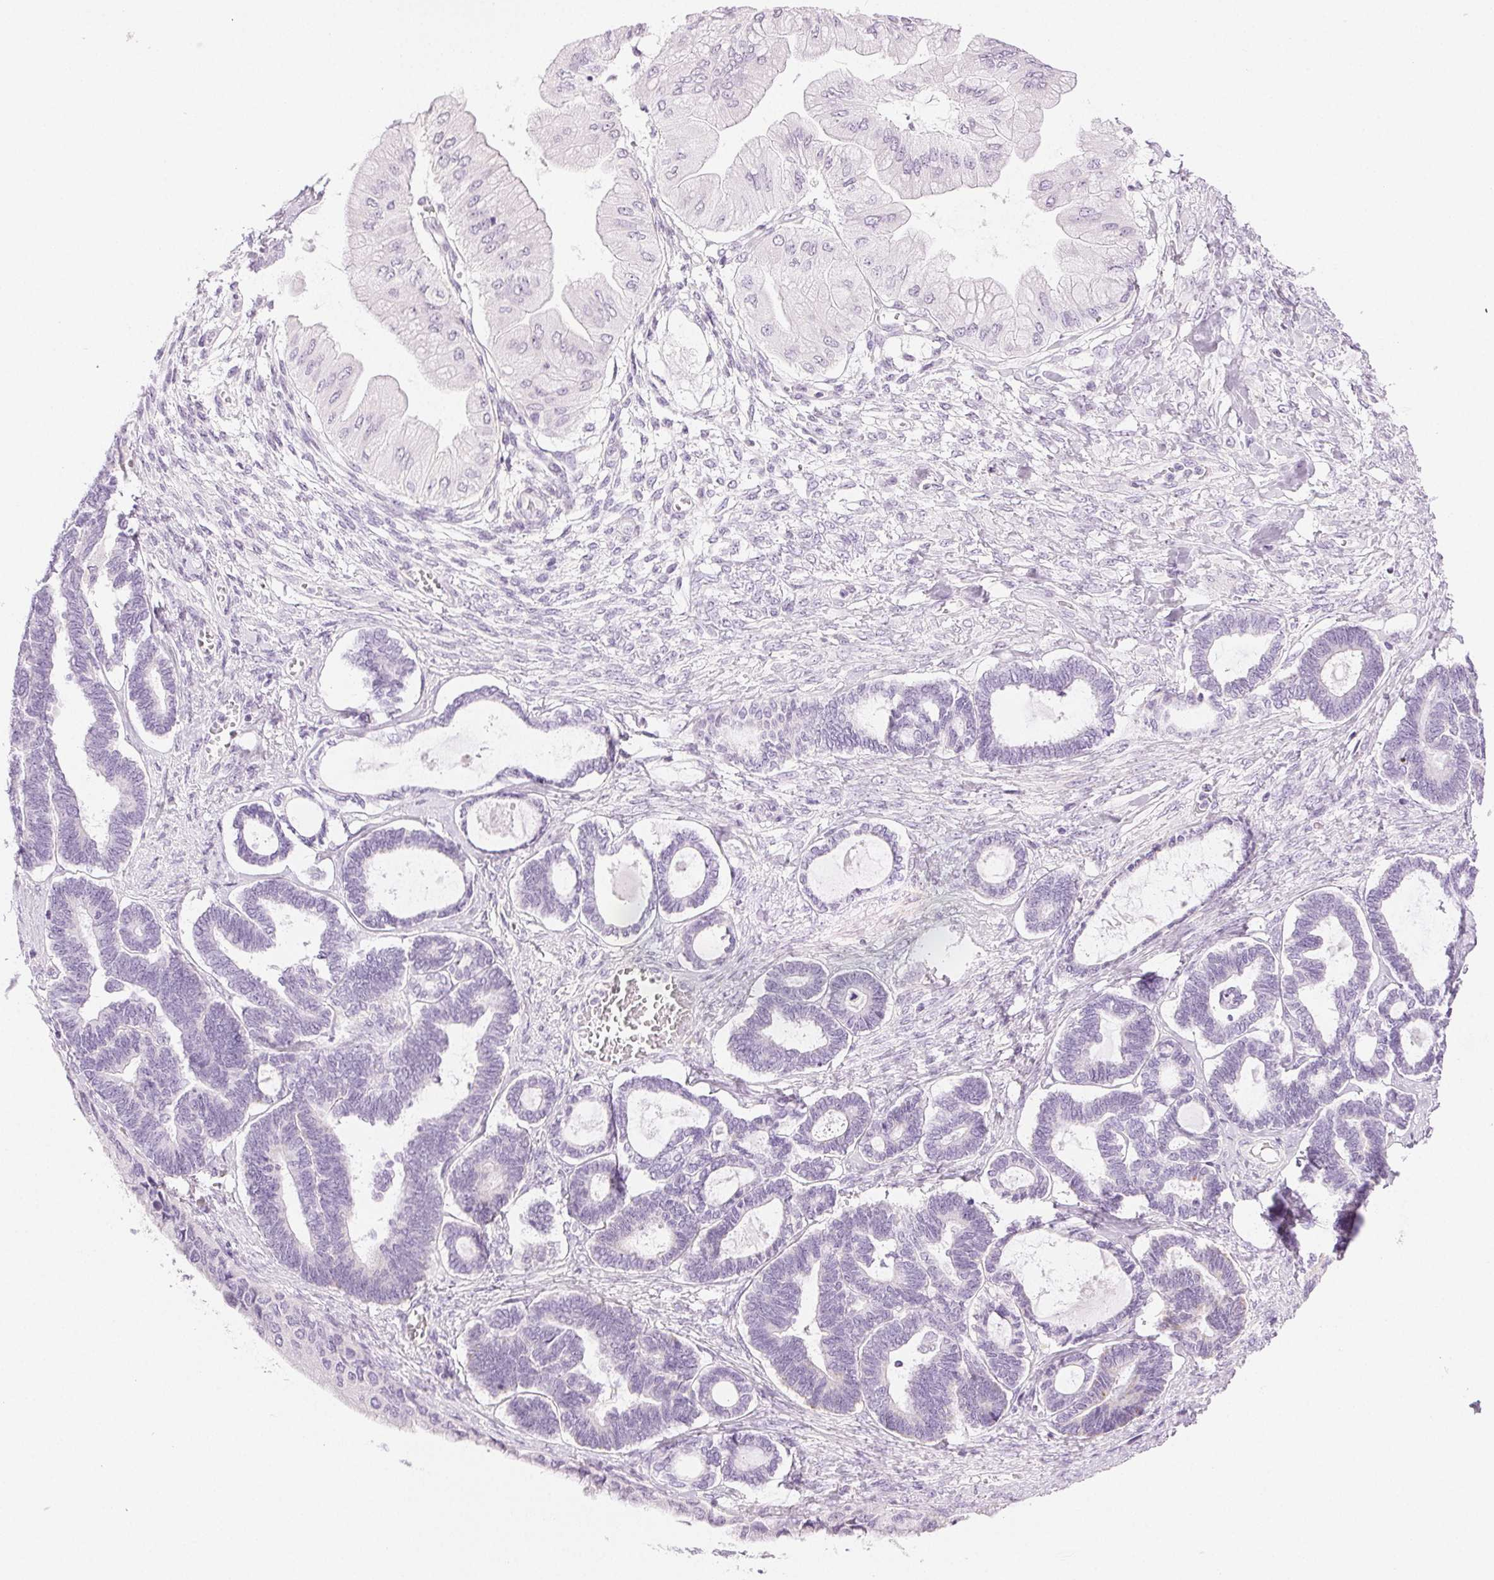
{"staining": {"intensity": "negative", "quantity": "none", "location": "none"}, "tissue": "ovarian cancer", "cell_type": "Tumor cells", "image_type": "cancer", "snomed": [{"axis": "morphology", "description": "Carcinoma, endometroid"}, {"axis": "topography", "description": "Ovary"}], "caption": "Tumor cells are negative for protein expression in human ovarian cancer.", "gene": "SLC5A2", "patient": {"sex": "female", "age": 70}}